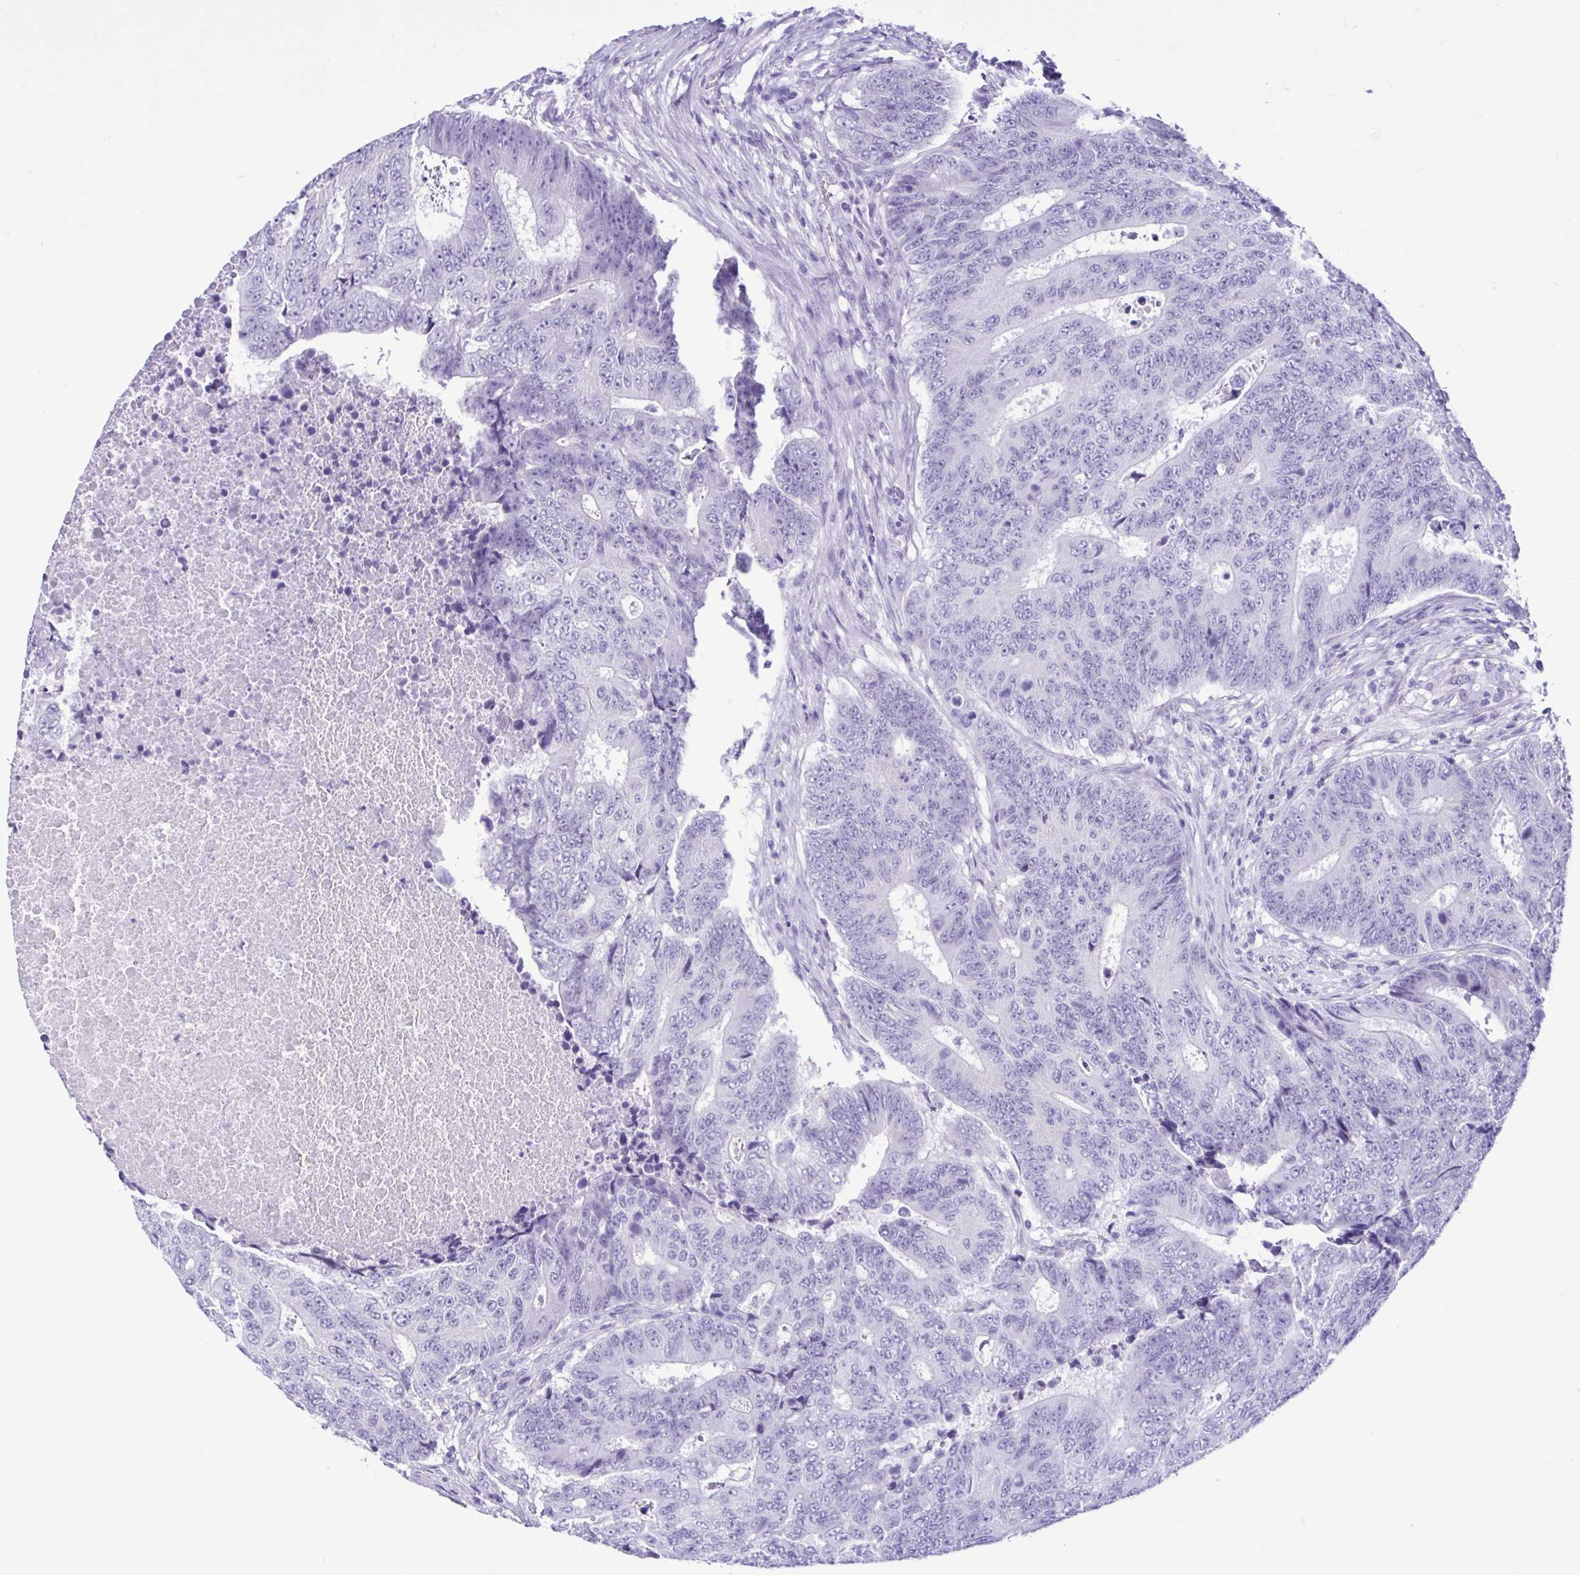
{"staining": {"intensity": "negative", "quantity": "none", "location": "none"}, "tissue": "colorectal cancer", "cell_type": "Tumor cells", "image_type": "cancer", "snomed": [{"axis": "morphology", "description": "Adenocarcinoma, NOS"}, {"axis": "topography", "description": "Colon"}], "caption": "Adenocarcinoma (colorectal) stained for a protein using IHC demonstrates no positivity tumor cells.", "gene": "SPATA16", "patient": {"sex": "female", "age": 48}}